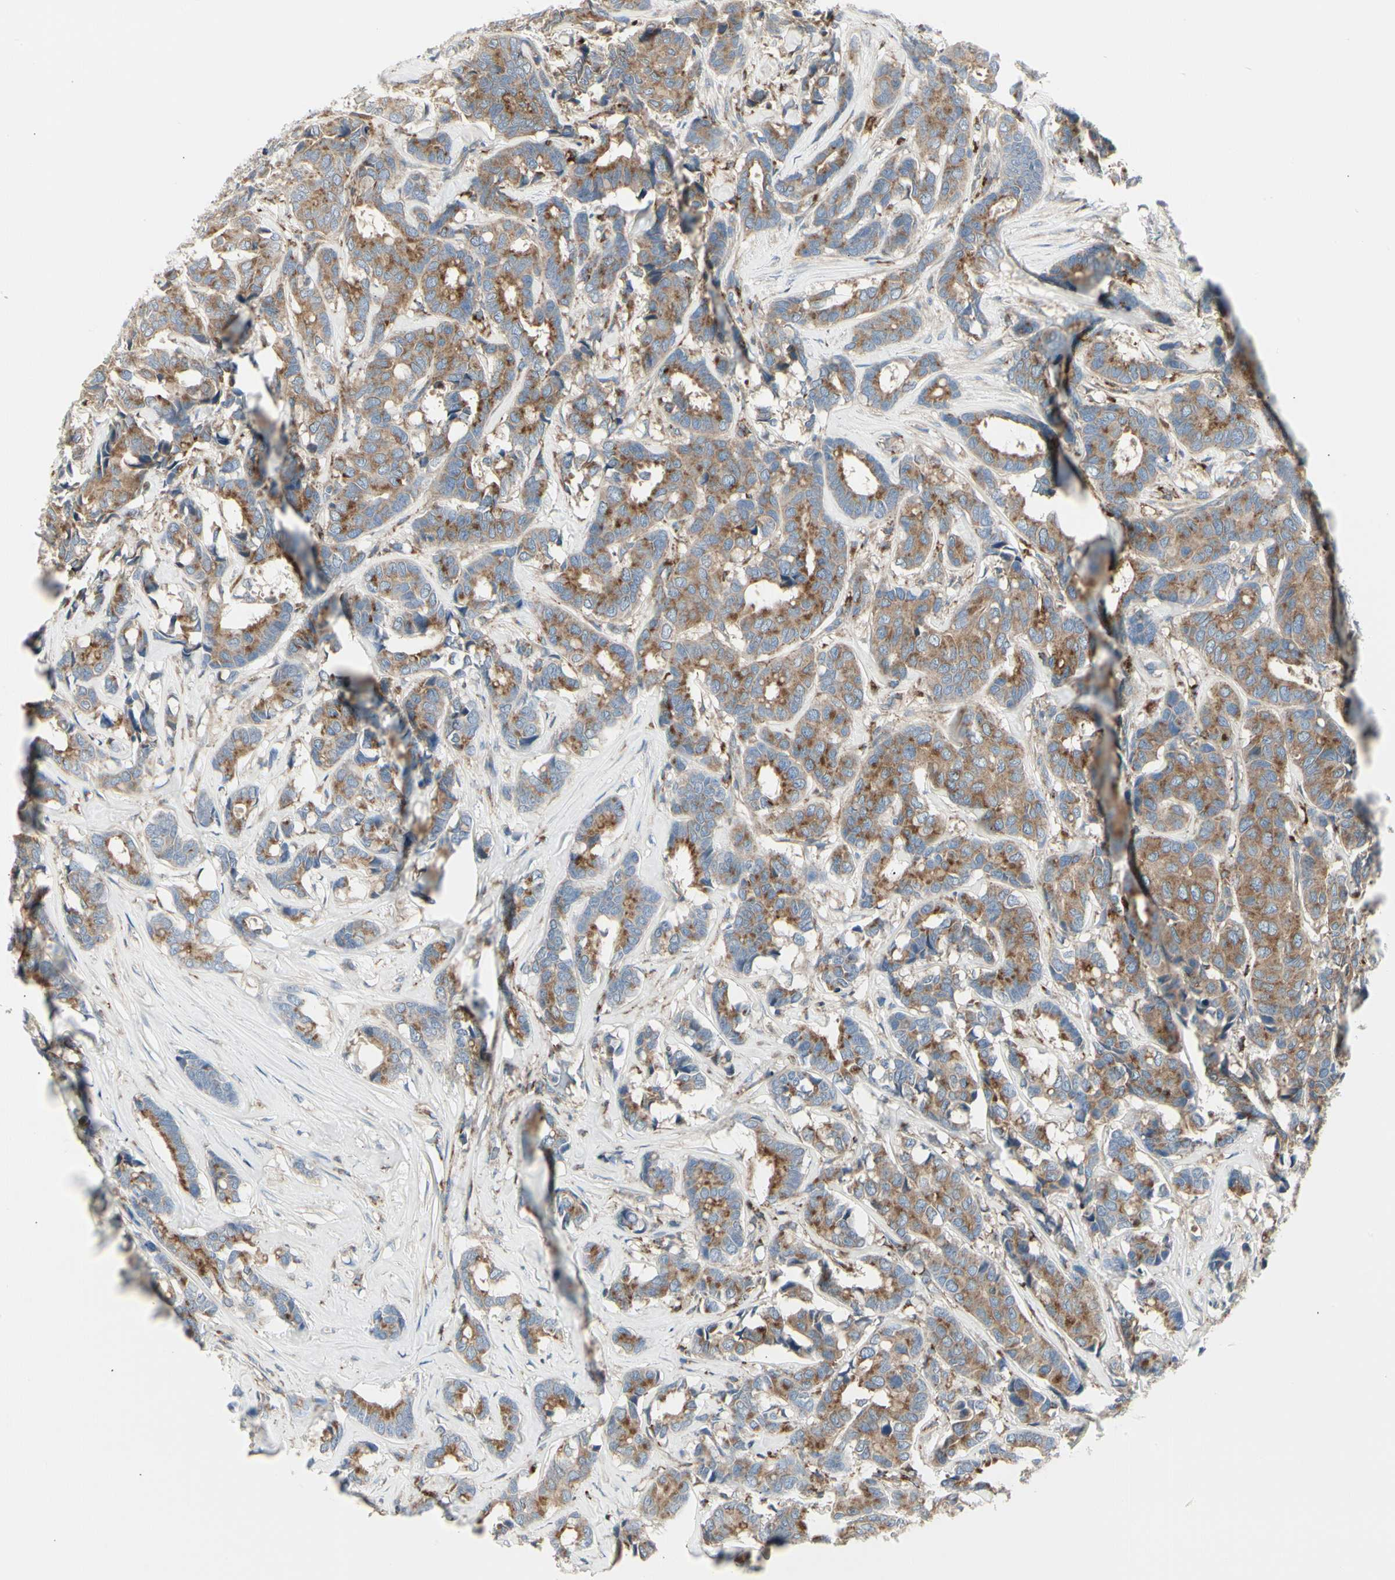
{"staining": {"intensity": "moderate", "quantity": ">75%", "location": "cytoplasmic/membranous"}, "tissue": "breast cancer", "cell_type": "Tumor cells", "image_type": "cancer", "snomed": [{"axis": "morphology", "description": "Duct carcinoma"}, {"axis": "topography", "description": "Breast"}], "caption": "Immunohistochemical staining of human breast infiltrating ductal carcinoma shows moderate cytoplasmic/membranous protein staining in about >75% of tumor cells.", "gene": "ATP6V1B2", "patient": {"sex": "female", "age": 87}}